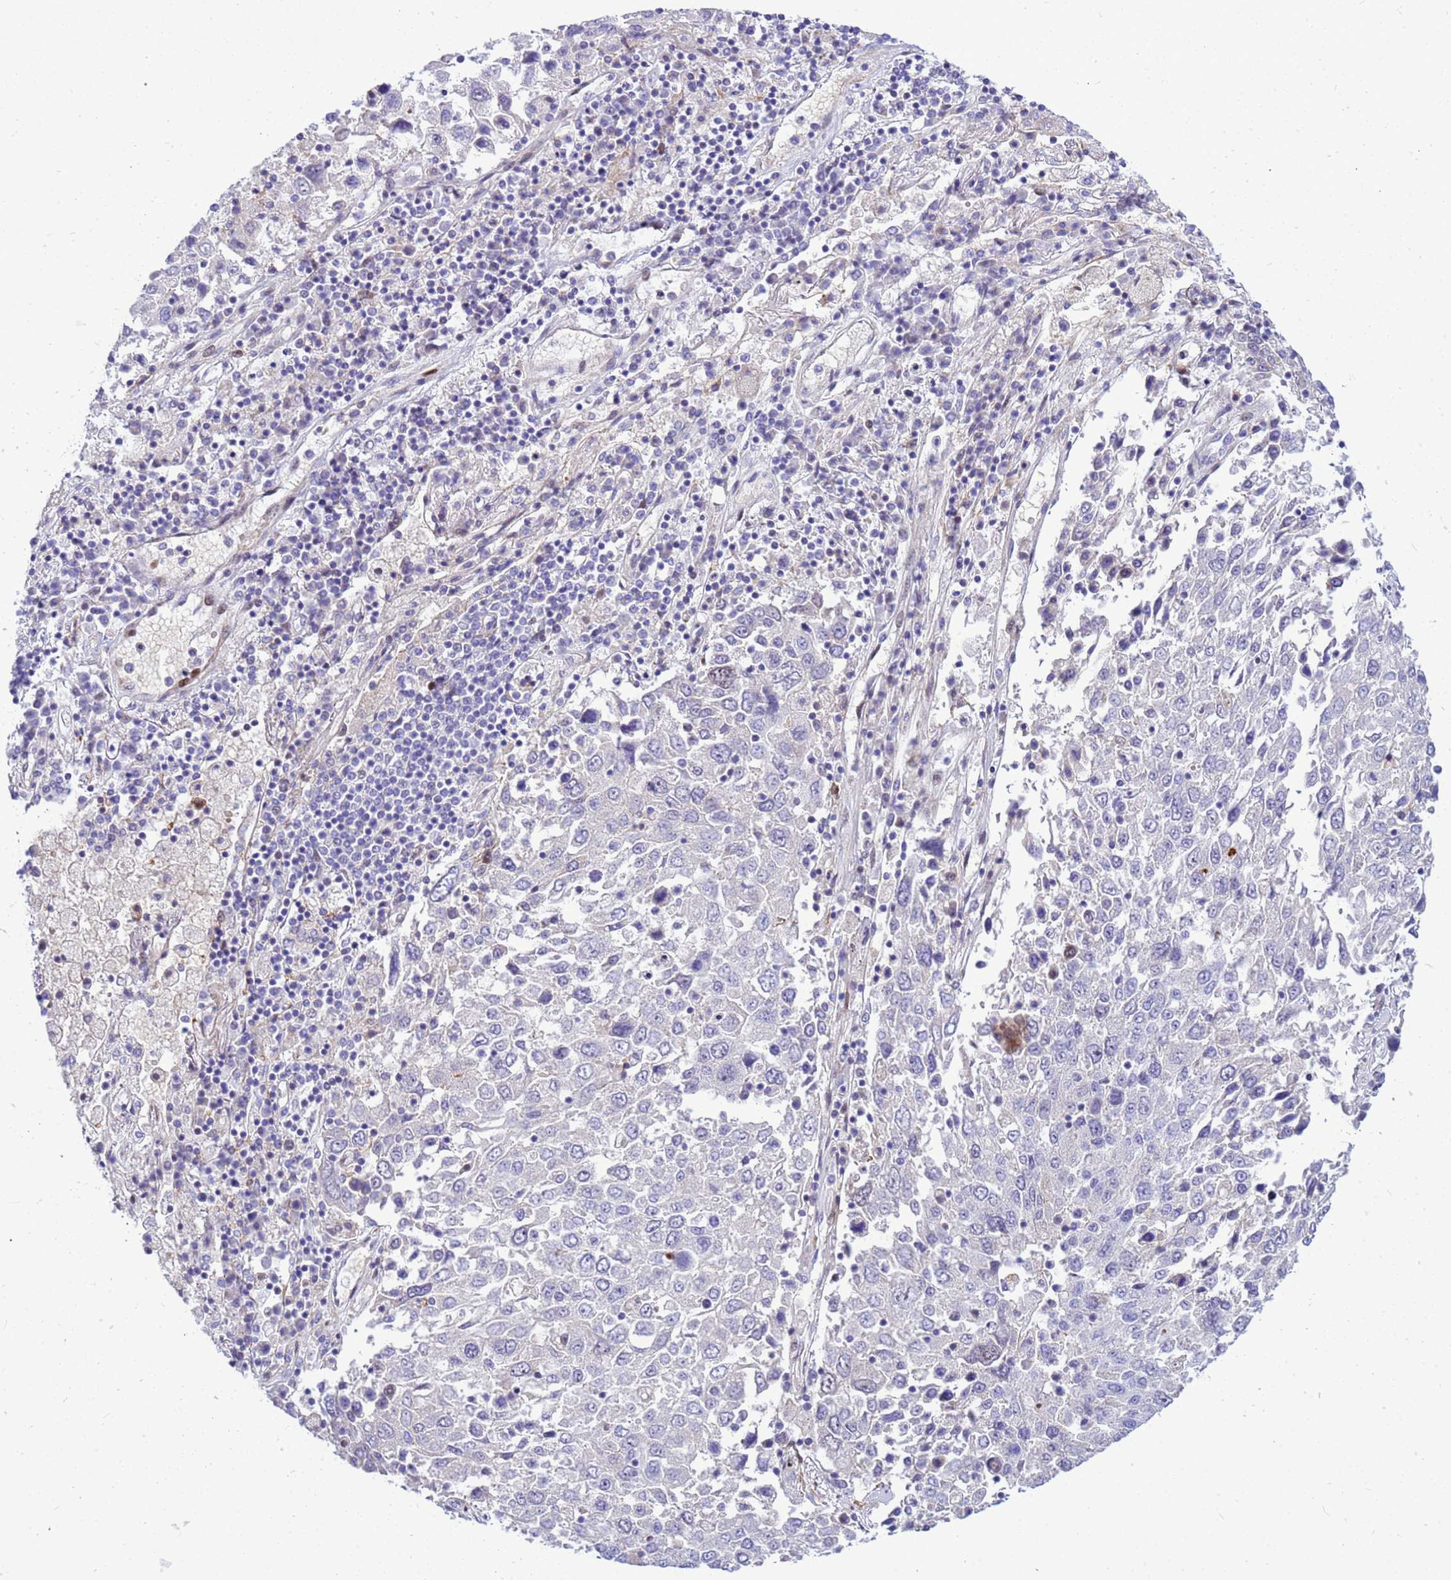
{"staining": {"intensity": "negative", "quantity": "none", "location": "none"}, "tissue": "lung cancer", "cell_type": "Tumor cells", "image_type": "cancer", "snomed": [{"axis": "morphology", "description": "Squamous cell carcinoma, NOS"}, {"axis": "topography", "description": "Lung"}], "caption": "High magnification brightfield microscopy of lung cancer (squamous cell carcinoma) stained with DAB (brown) and counterstained with hematoxylin (blue): tumor cells show no significant positivity.", "gene": "ADAMTS7", "patient": {"sex": "male", "age": 65}}